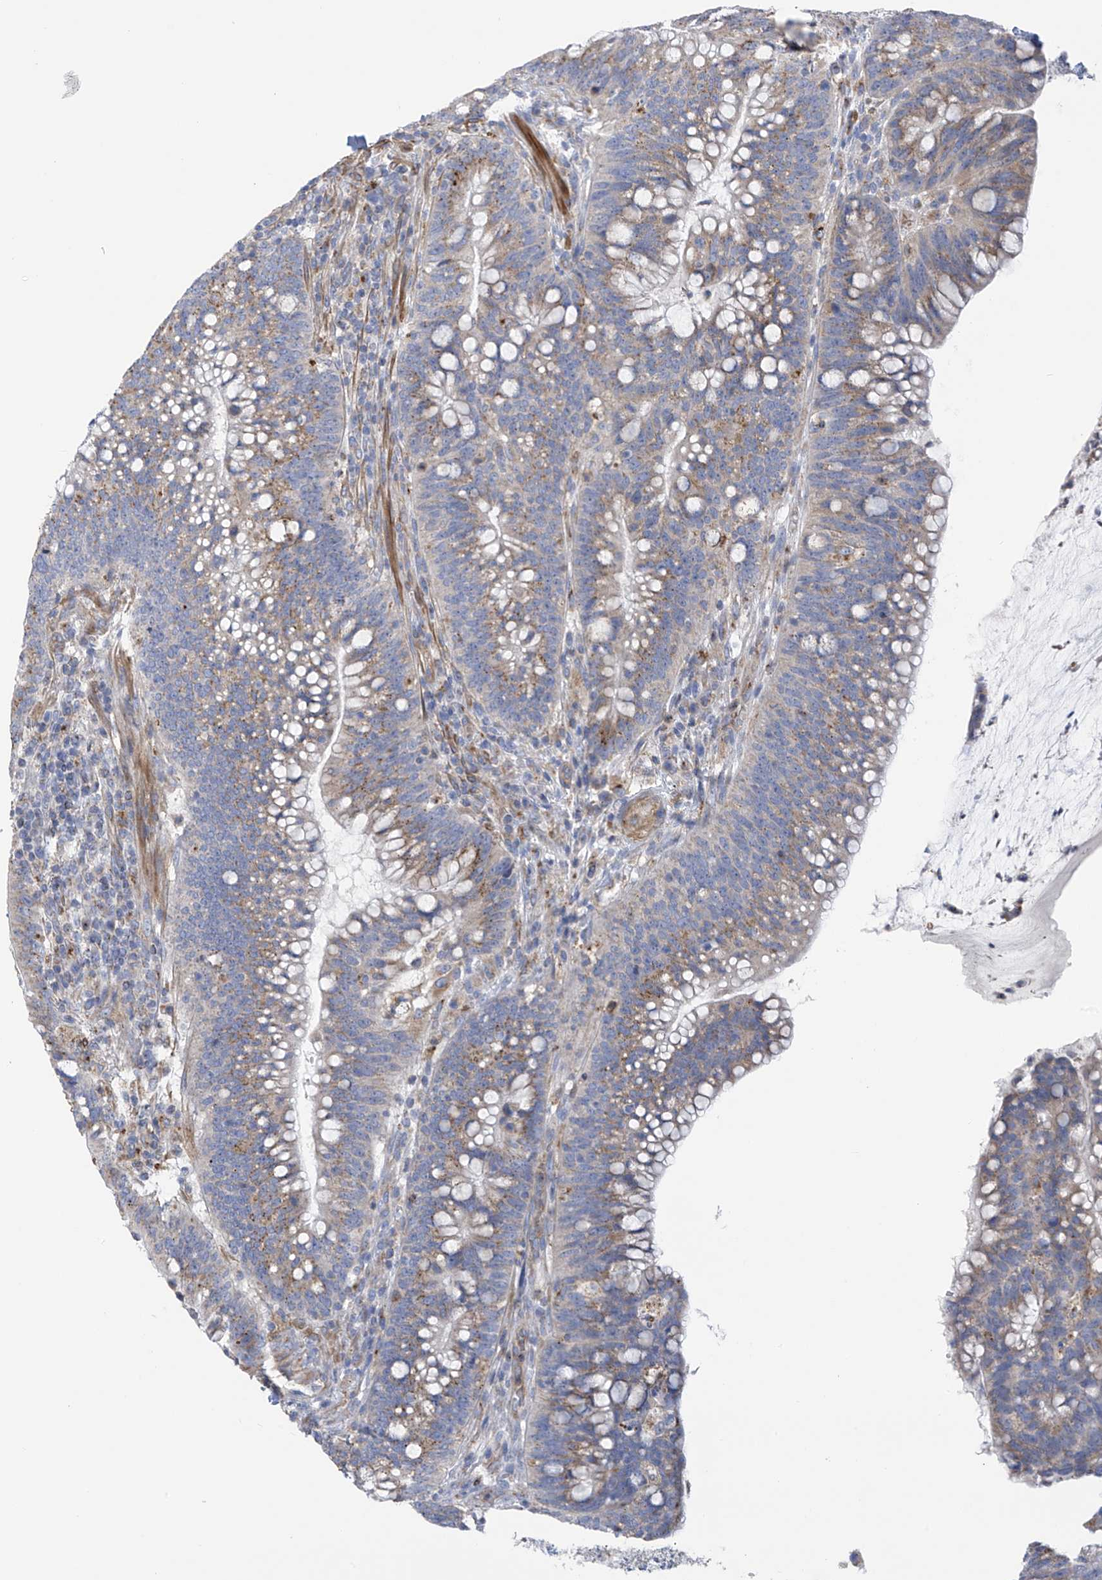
{"staining": {"intensity": "moderate", "quantity": "25%-75%", "location": "cytoplasmic/membranous"}, "tissue": "colorectal cancer", "cell_type": "Tumor cells", "image_type": "cancer", "snomed": [{"axis": "morphology", "description": "Adenocarcinoma, NOS"}, {"axis": "topography", "description": "Colon"}], "caption": "Human colorectal cancer stained with a protein marker exhibits moderate staining in tumor cells.", "gene": "ITM2B", "patient": {"sex": "female", "age": 66}}